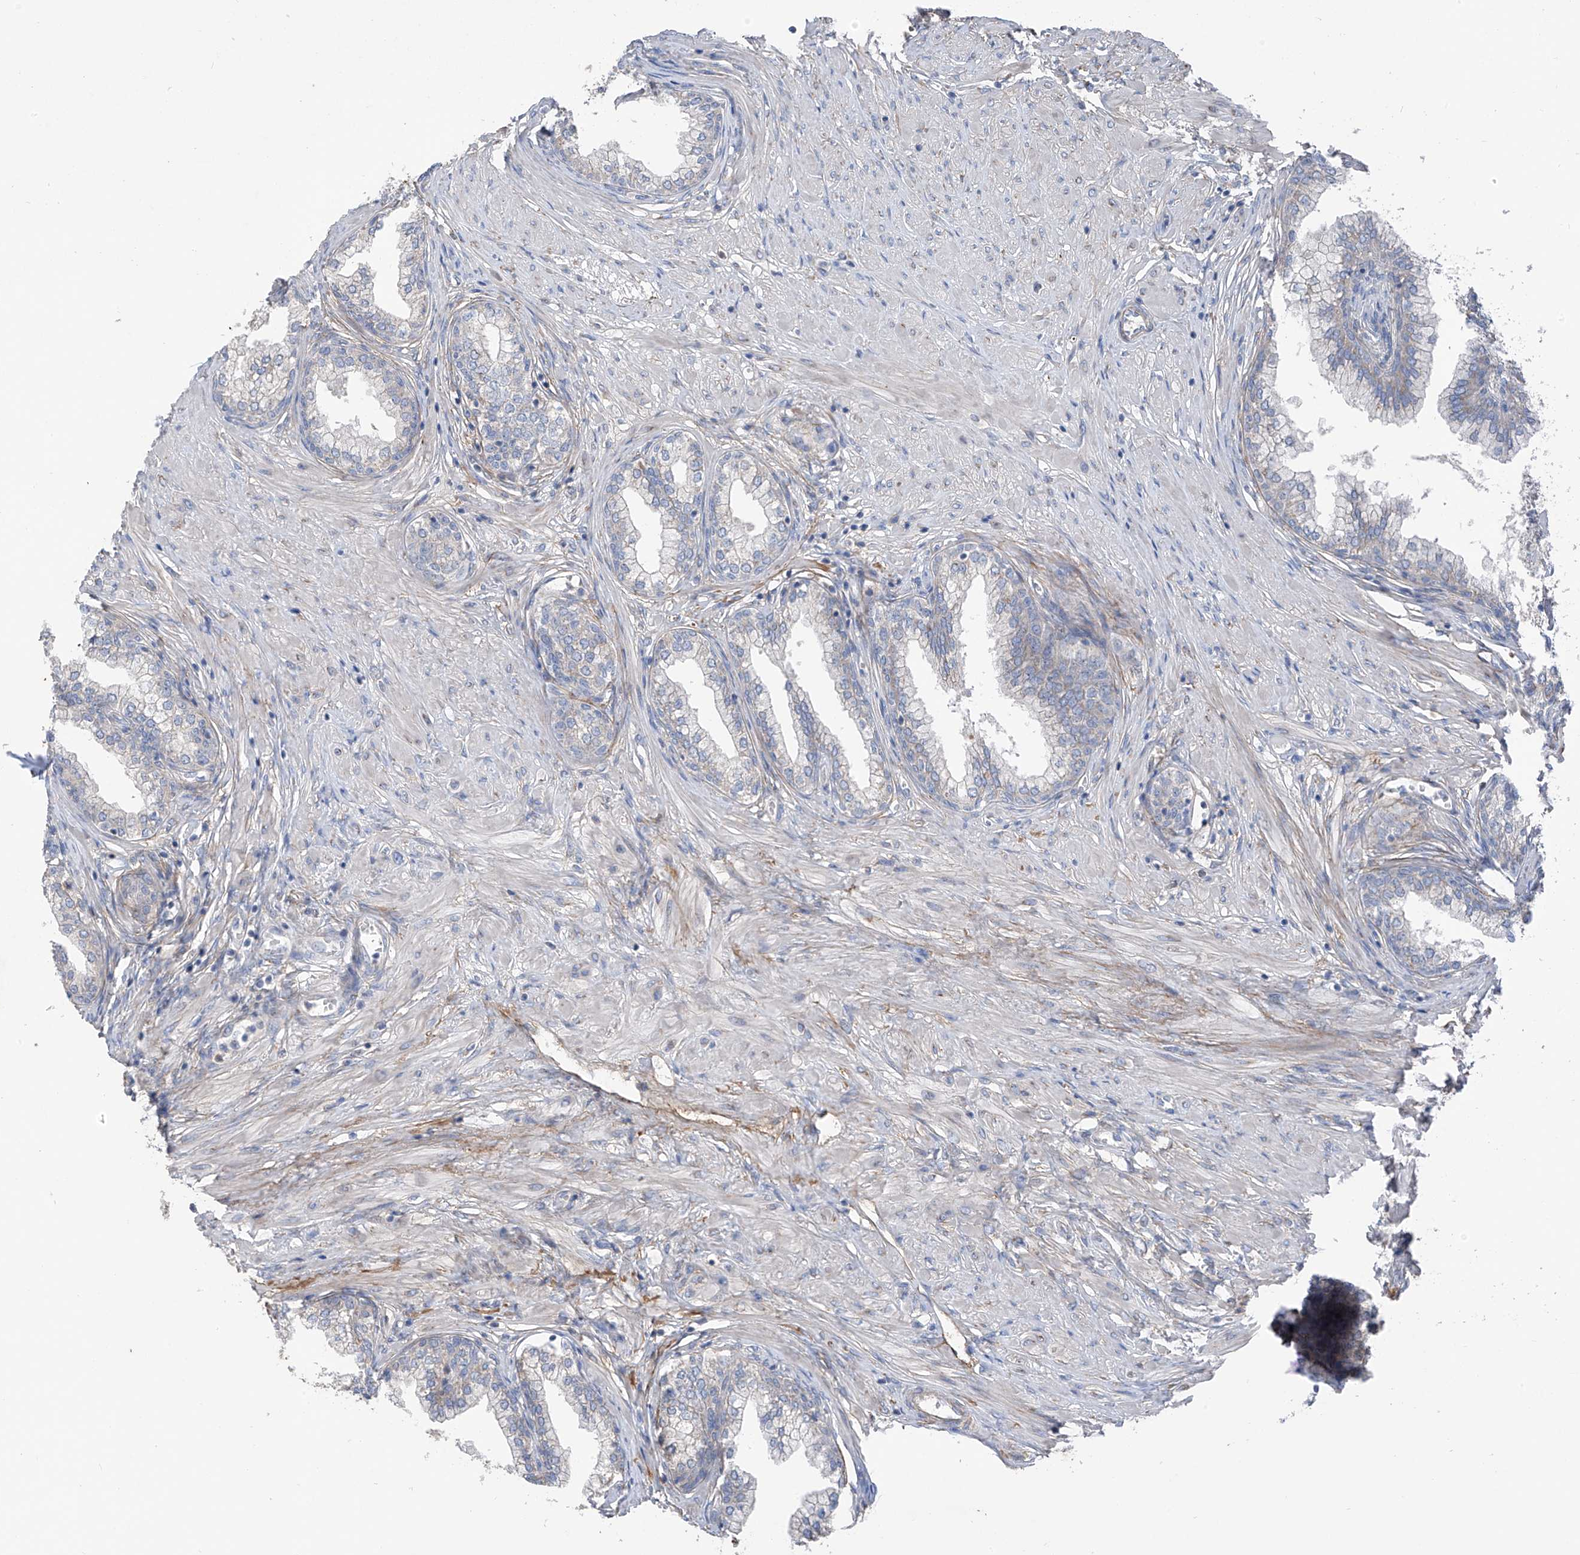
{"staining": {"intensity": "negative", "quantity": "none", "location": "none"}, "tissue": "prostate", "cell_type": "Glandular cells", "image_type": "normal", "snomed": [{"axis": "morphology", "description": "Normal tissue, NOS"}, {"axis": "morphology", "description": "Urothelial carcinoma, Low grade"}, {"axis": "topography", "description": "Urinary bladder"}, {"axis": "topography", "description": "Prostate"}], "caption": "The micrograph demonstrates no significant staining in glandular cells of prostate. (Brightfield microscopy of DAB (3,3'-diaminobenzidine) IHC at high magnification).", "gene": "GALNTL6", "patient": {"sex": "male", "age": 60}}